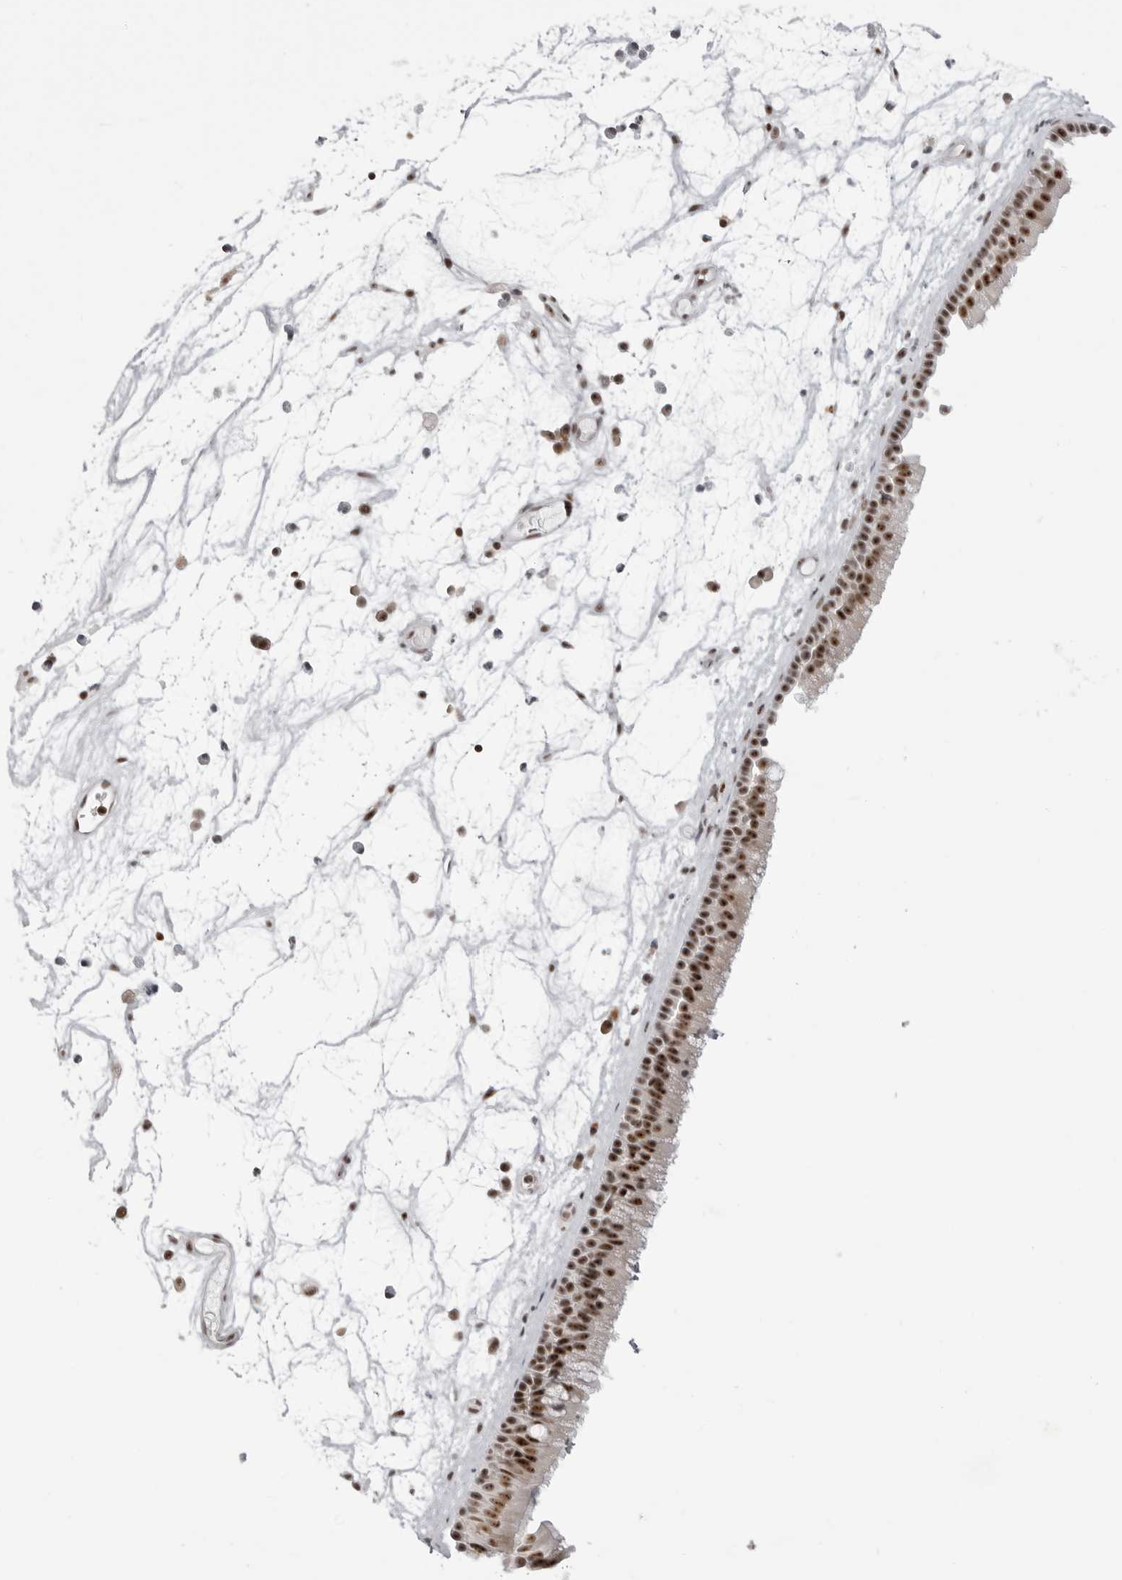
{"staining": {"intensity": "moderate", "quantity": ">75%", "location": "nuclear"}, "tissue": "nasopharynx", "cell_type": "Respiratory epithelial cells", "image_type": "normal", "snomed": [{"axis": "morphology", "description": "Normal tissue, NOS"}, {"axis": "morphology", "description": "Inflammation, NOS"}, {"axis": "morphology", "description": "Malignant melanoma, Metastatic site"}, {"axis": "topography", "description": "Nasopharynx"}], "caption": "Brown immunohistochemical staining in unremarkable nasopharynx exhibits moderate nuclear staining in about >75% of respiratory epithelial cells. (DAB (3,3'-diaminobenzidine) IHC, brown staining for protein, blue staining for nuclei).", "gene": "WRAP53", "patient": {"sex": "male", "age": 70}}